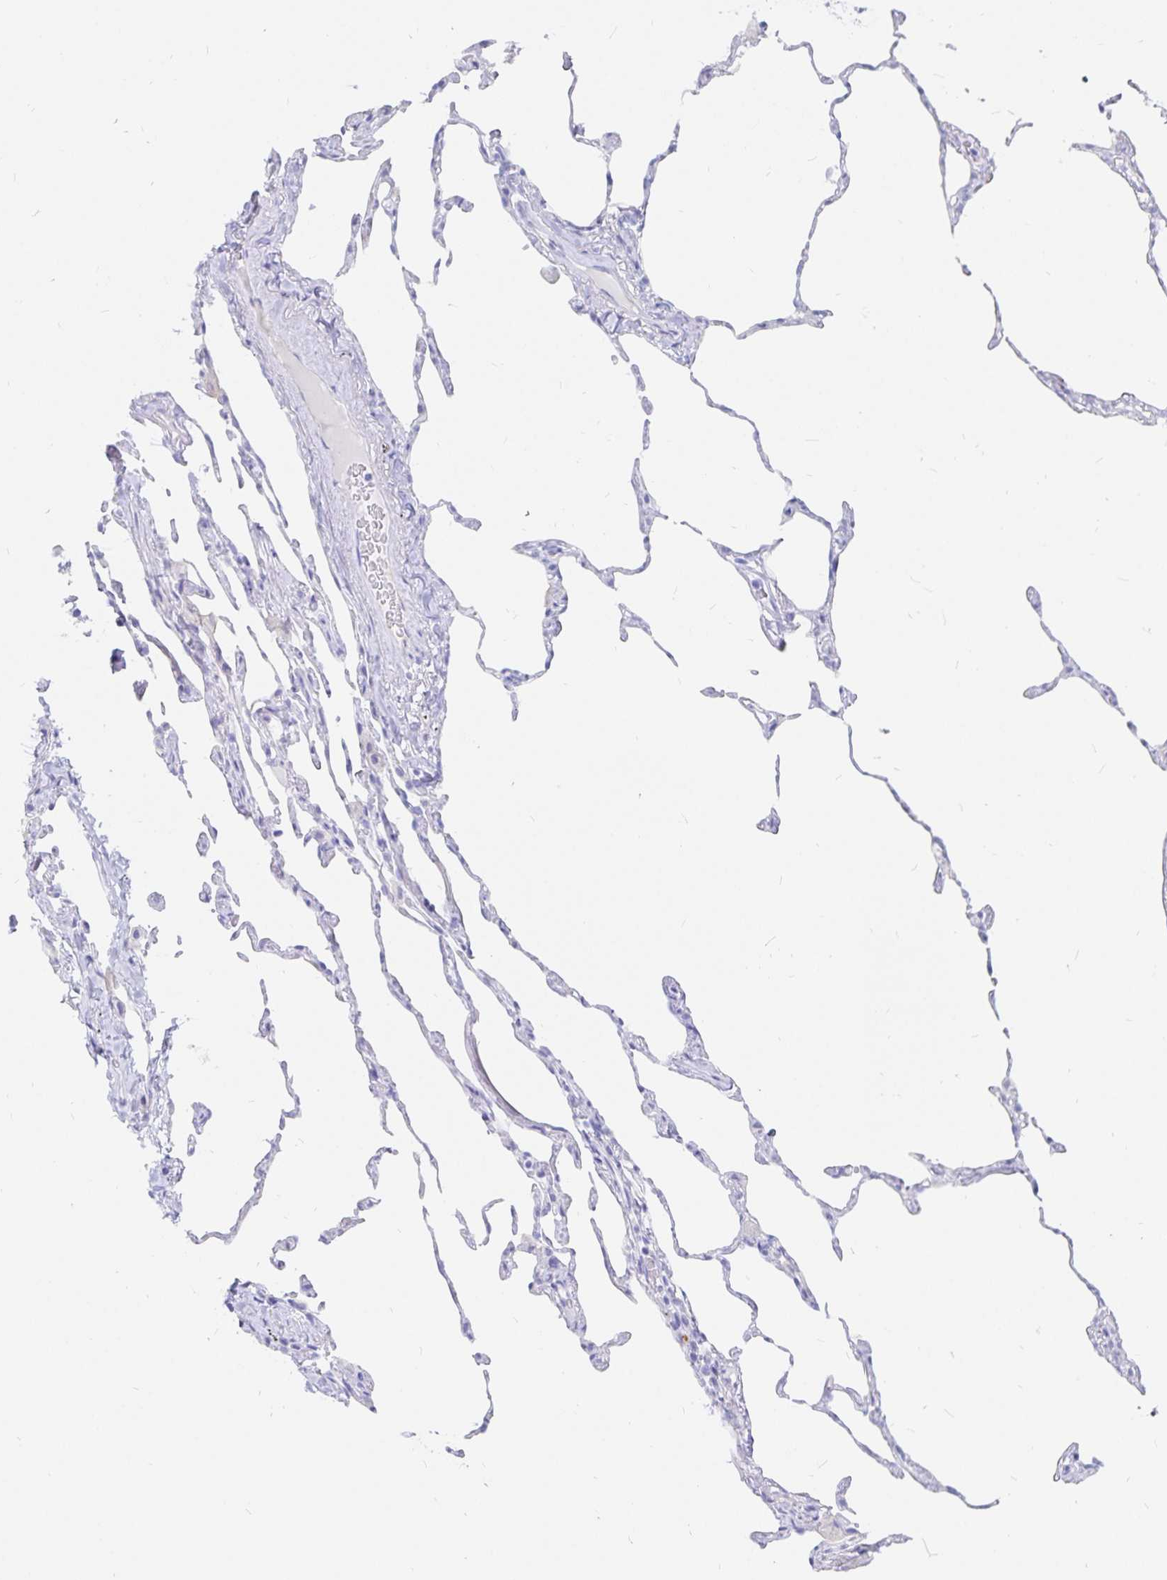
{"staining": {"intensity": "negative", "quantity": "none", "location": "none"}, "tissue": "lung", "cell_type": "Alveolar cells", "image_type": "normal", "snomed": [{"axis": "morphology", "description": "Normal tissue, NOS"}, {"axis": "topography", "description": "Lung"}], "caption": "DAB immunohistochemical staining of normal human lung exhibits no significant positivity in alveolar cells.", "gene": "INSL5", "patient": {"sex": "female", "age": 57}}